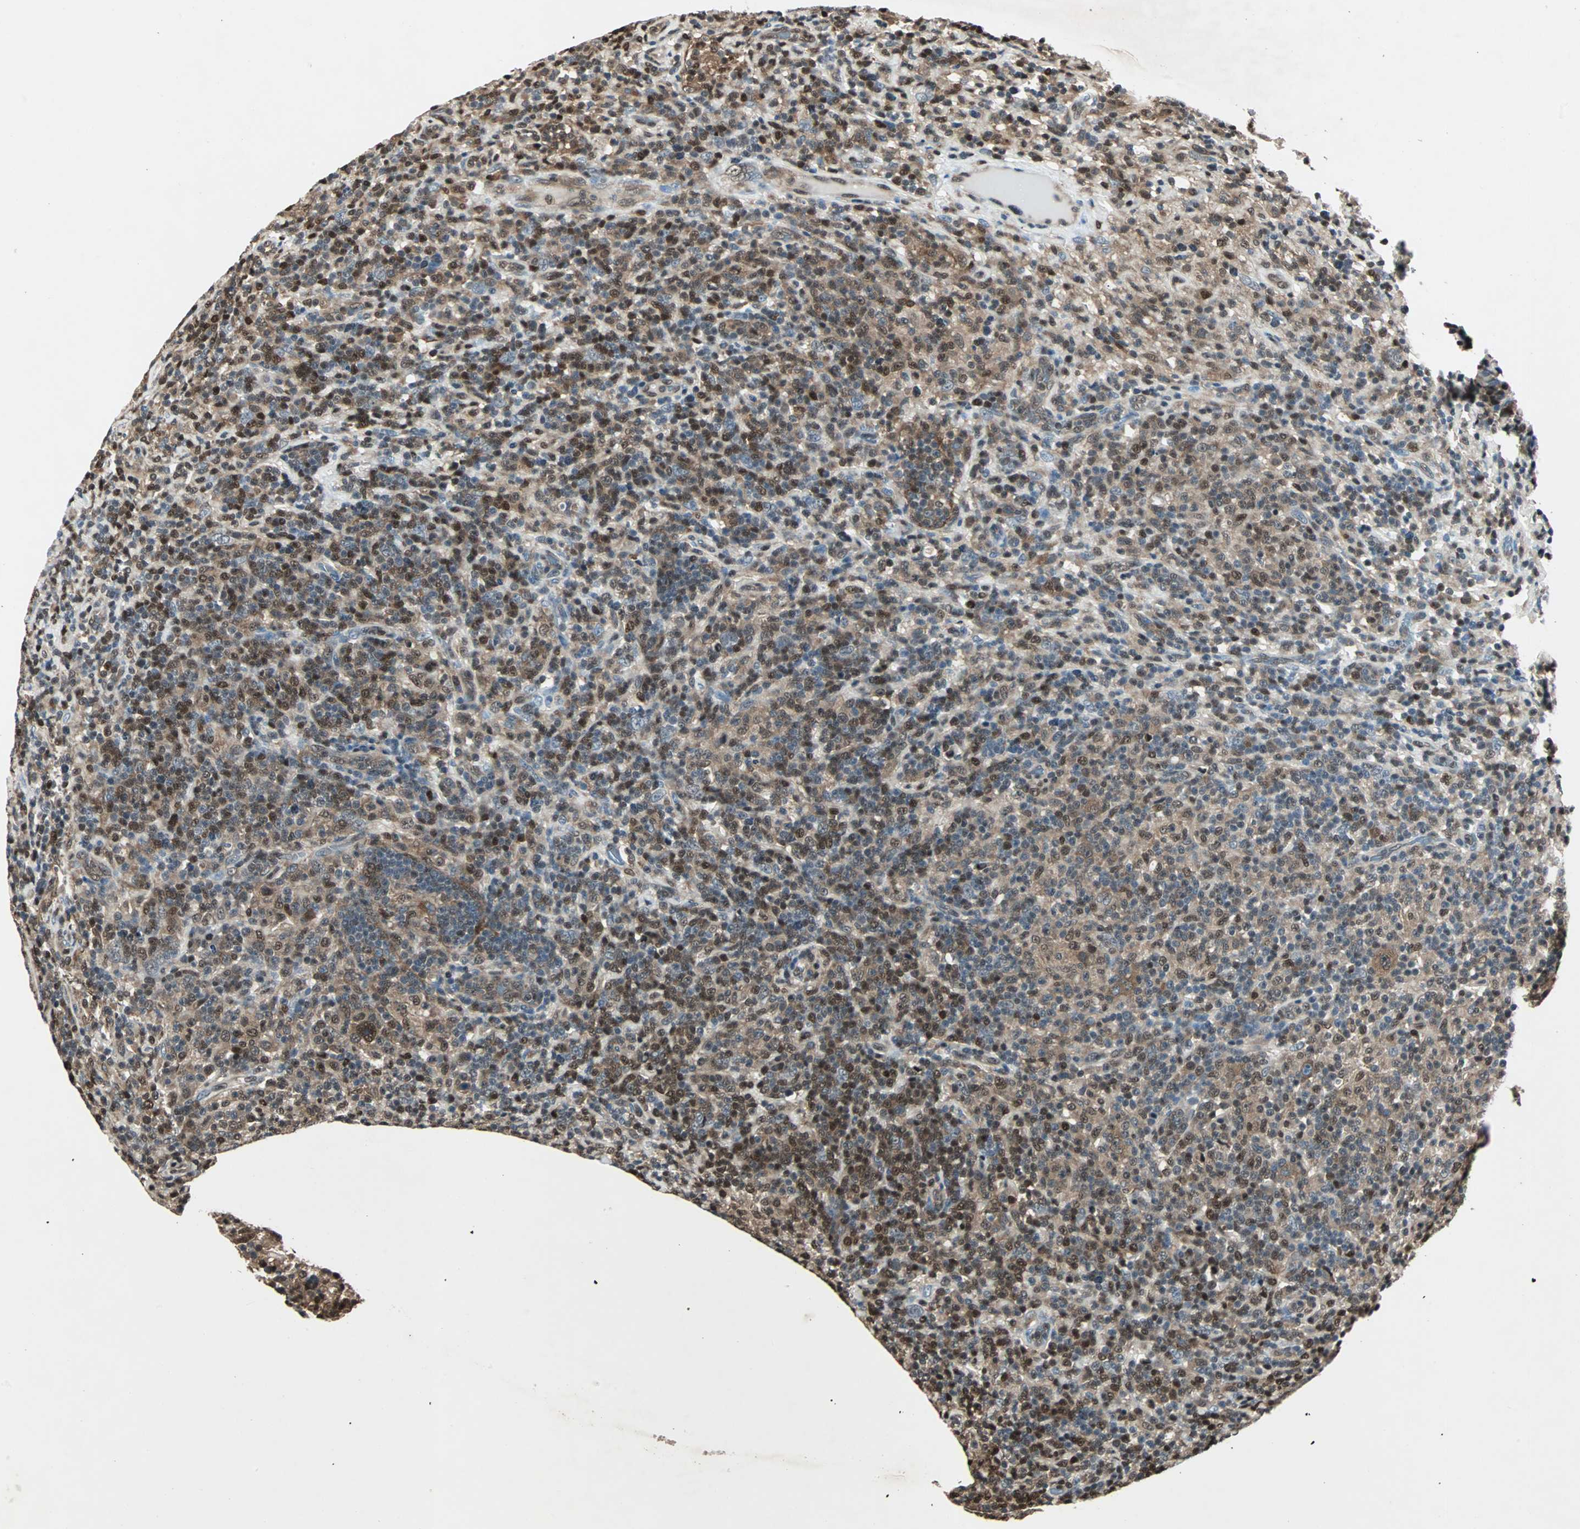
{"staining": {"intensity": "moderate", "quantity": ">75%", "location": "cytoplasmic/membranous"}, "tissue": "lymphoma", "cell_type": "Tumor cells", "image_type": "cancer", "snomed": [{"axis": "morphology", "description": "Hodgkin's disease, NOS"}, {"axis": "topography", "description": "Lymph node"}], "caption": "Immunohistochemistry (DAB (3,3'-diaminobenzidine)) staining of Hodgkin's disease reveals moderate cytoplasmic/membranous protein expression in approximately >75% of tumor cells.", "gene": "ACLY", "patient": {"sex": "male", "age": 70}}